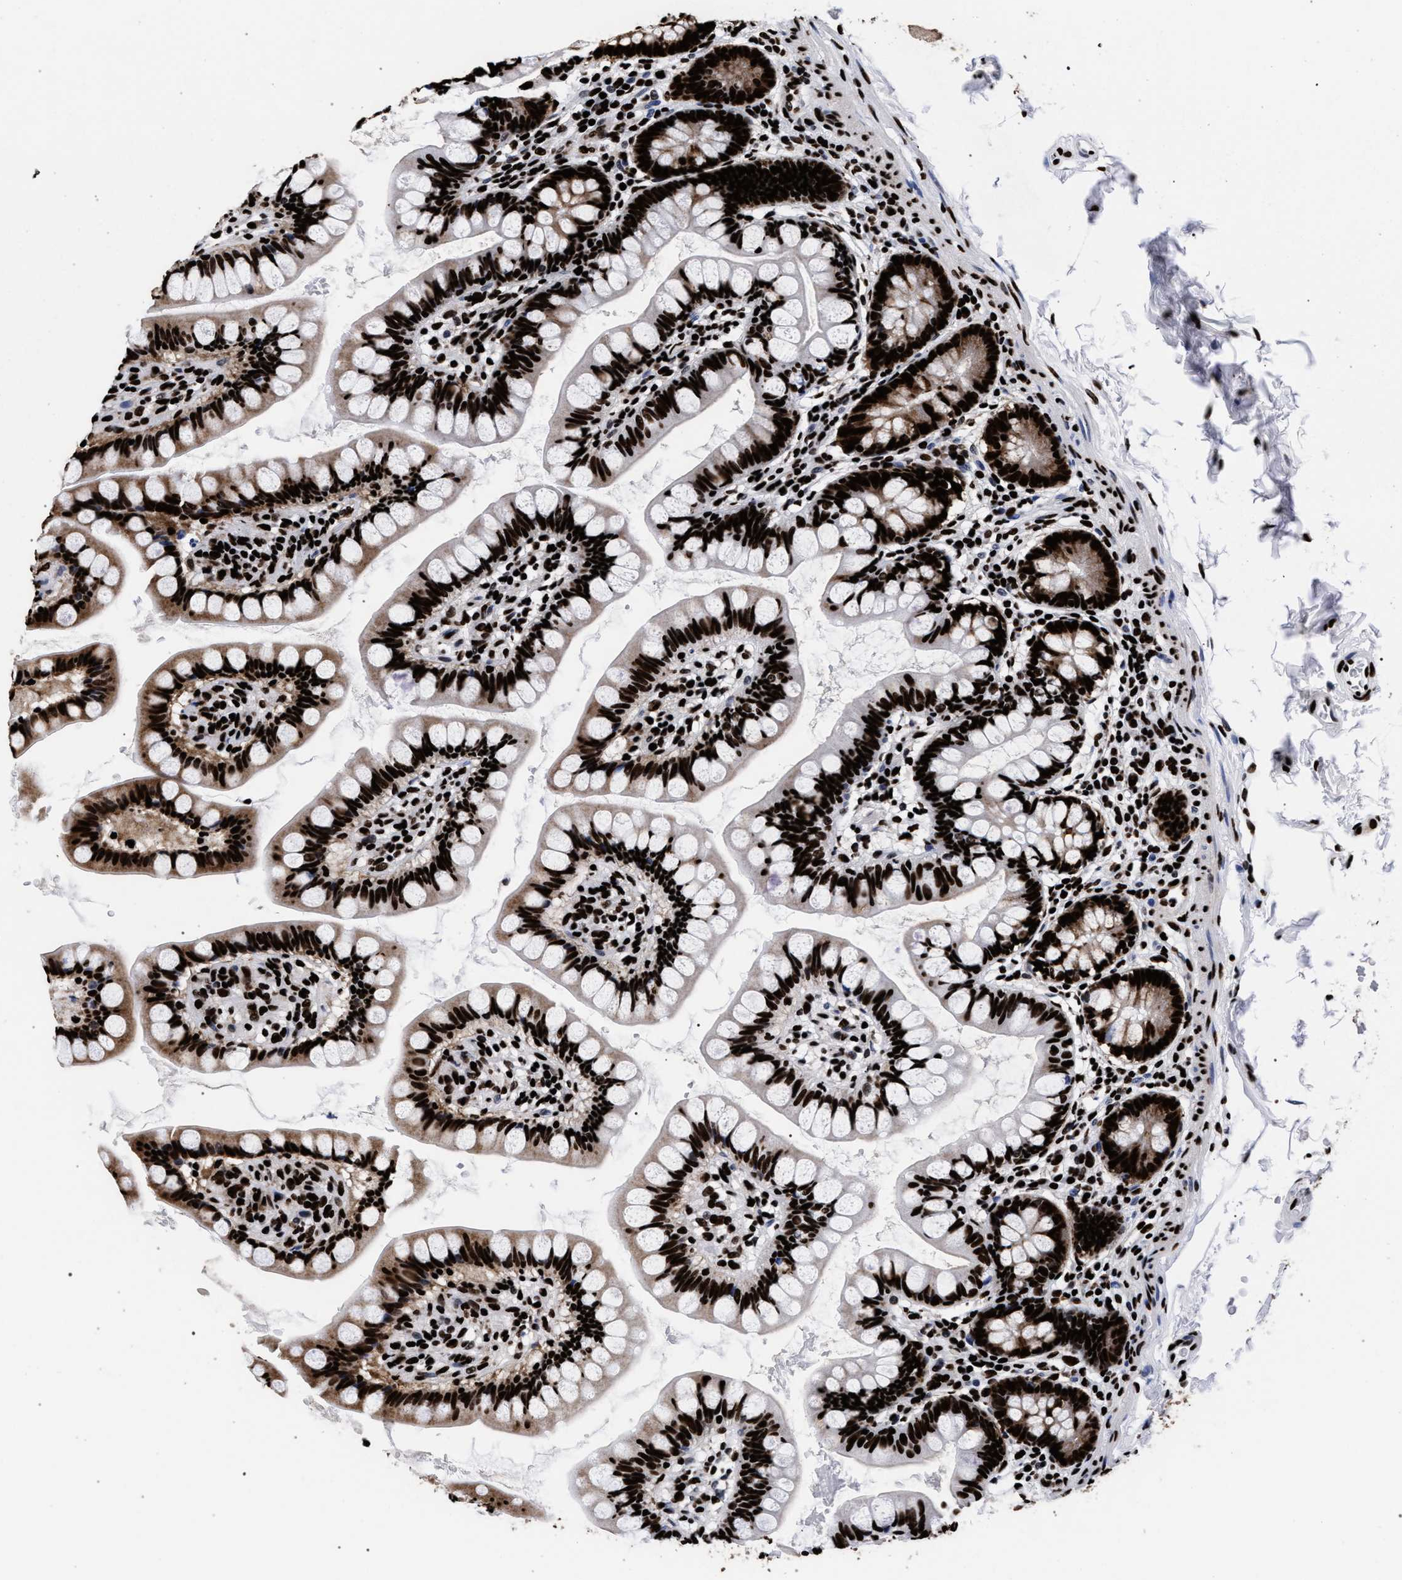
{"staining": {"intensity": "strong", "quantity": ">75%", "location": "cytoplasmic/membranous,nuclear"}, "tissue": "small intestine", "cell_type": "Glandular cells", "image_type": "normal", "snomed": [{"axis": "morphology", "description": "Normal tissue, NOS"}, {"axis": "topography", "description": "Small intestine"}], "caption": "Immunohistochemistry (IHC) (DAB (3,3'-diaminobenzidine)) staining of benign human small intestine shows strong cytoplasmic/membranous,nuclear protein staining in approximately >75% of glandular cells. (Brightfield microscopy of DAB IHC at high magnification).", "gene": "HNRNPA1", "patient": {"sex": "female", "age": 58}}